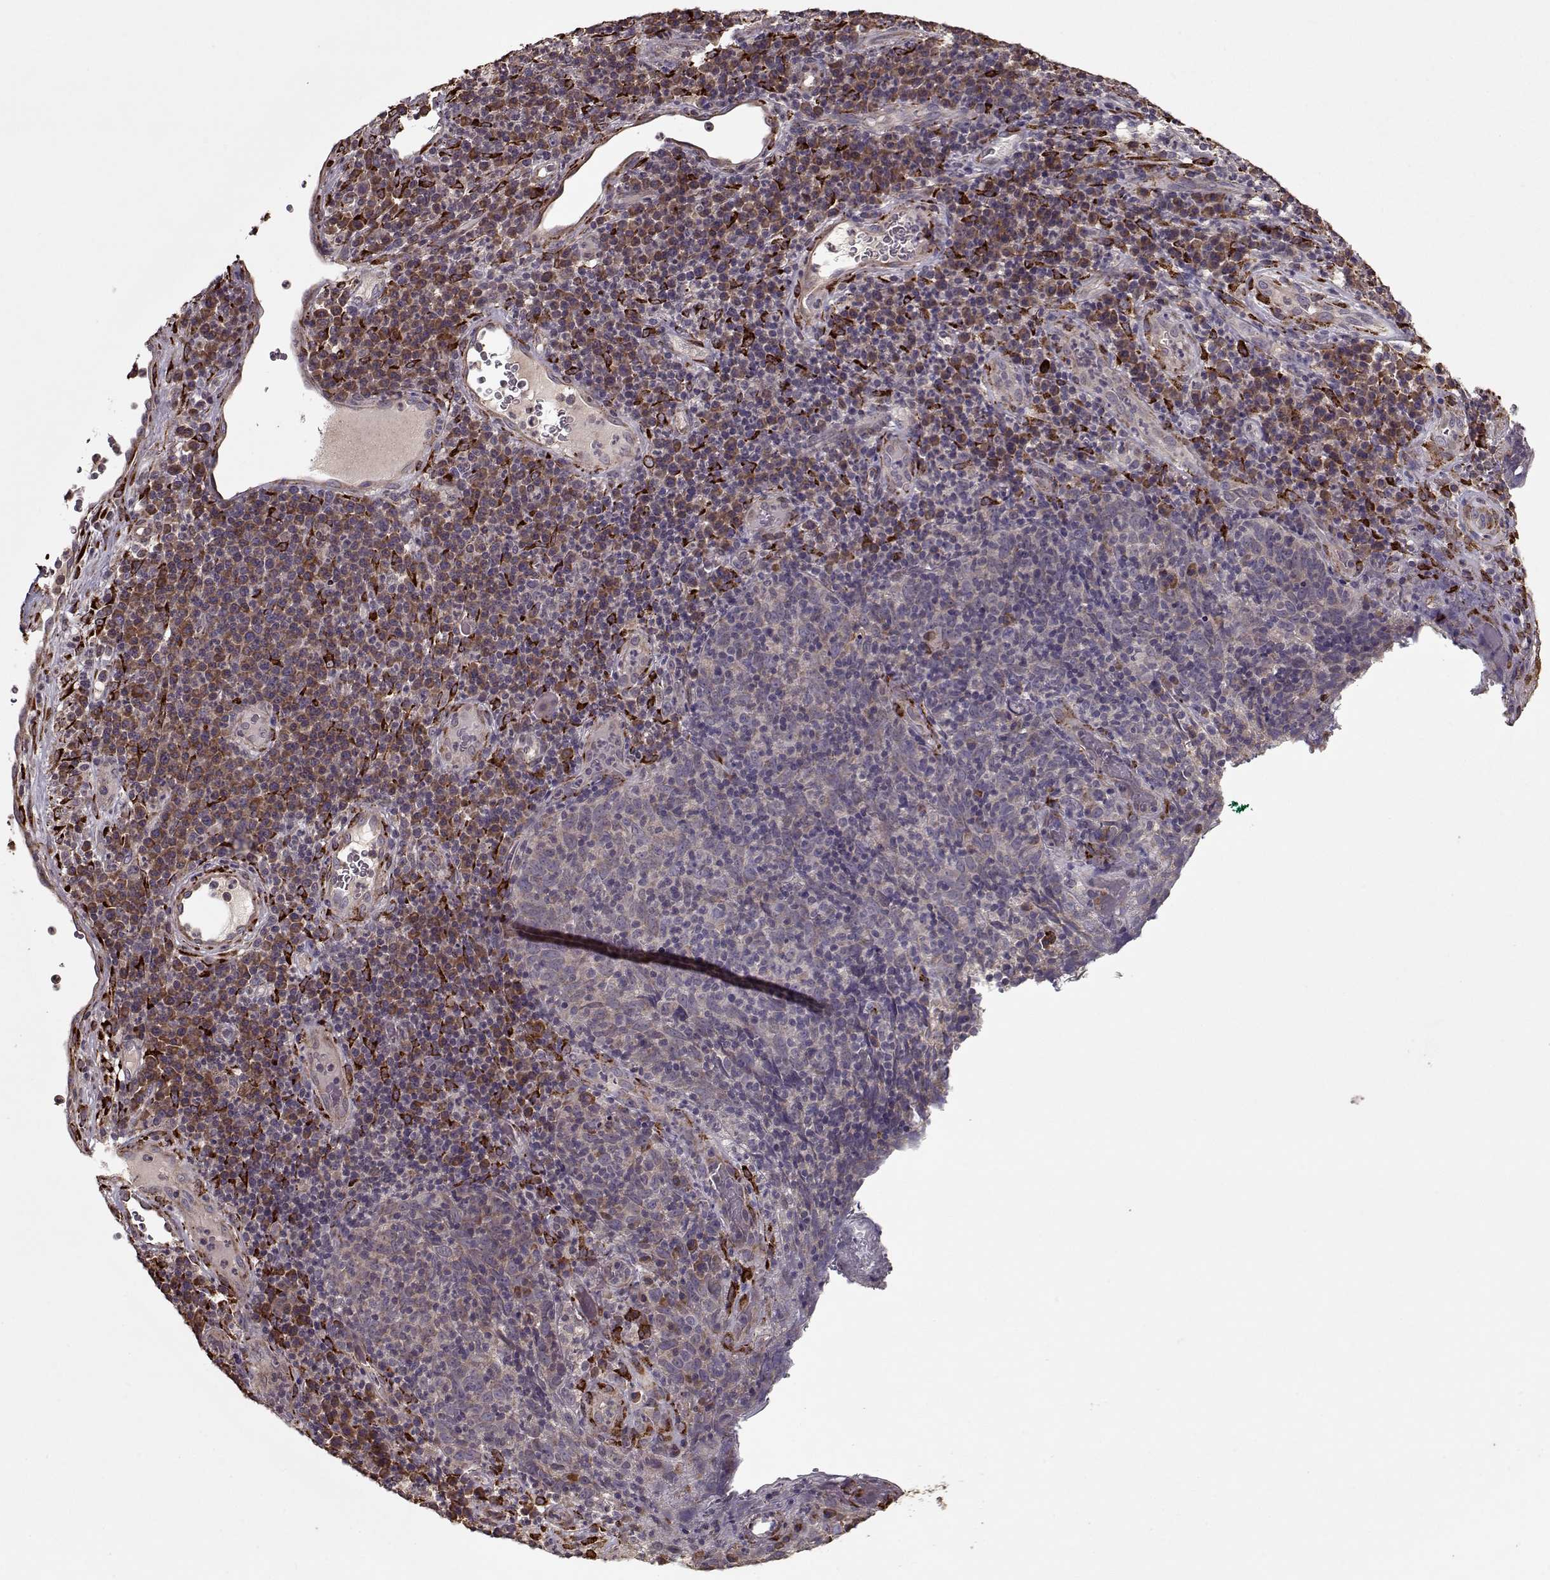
{"staining": {"intensity": "weak", "quantity": "25%-75%", "location": "cytoplasmic/membranous"}, "tissue": "skin cancer", "cell_type": "Tumor cells", "image_type": "cancer", "snomed": [{"axis": "morphology", "description": "Squamous cell carcinoma, NOS"}, {"axis": "topography", "description": "Skin"}, {"axis": "topography", "description": "Anal"}], "caption": "Immunohistochemical staining of skin squamous cell carcinoma displays low levels of weak cytoplasmic/membranous expression in approximately 25%-75% of tumor cells.", "gene": "IMMP1L", "patient": {"sex": "female", "age": 51}}